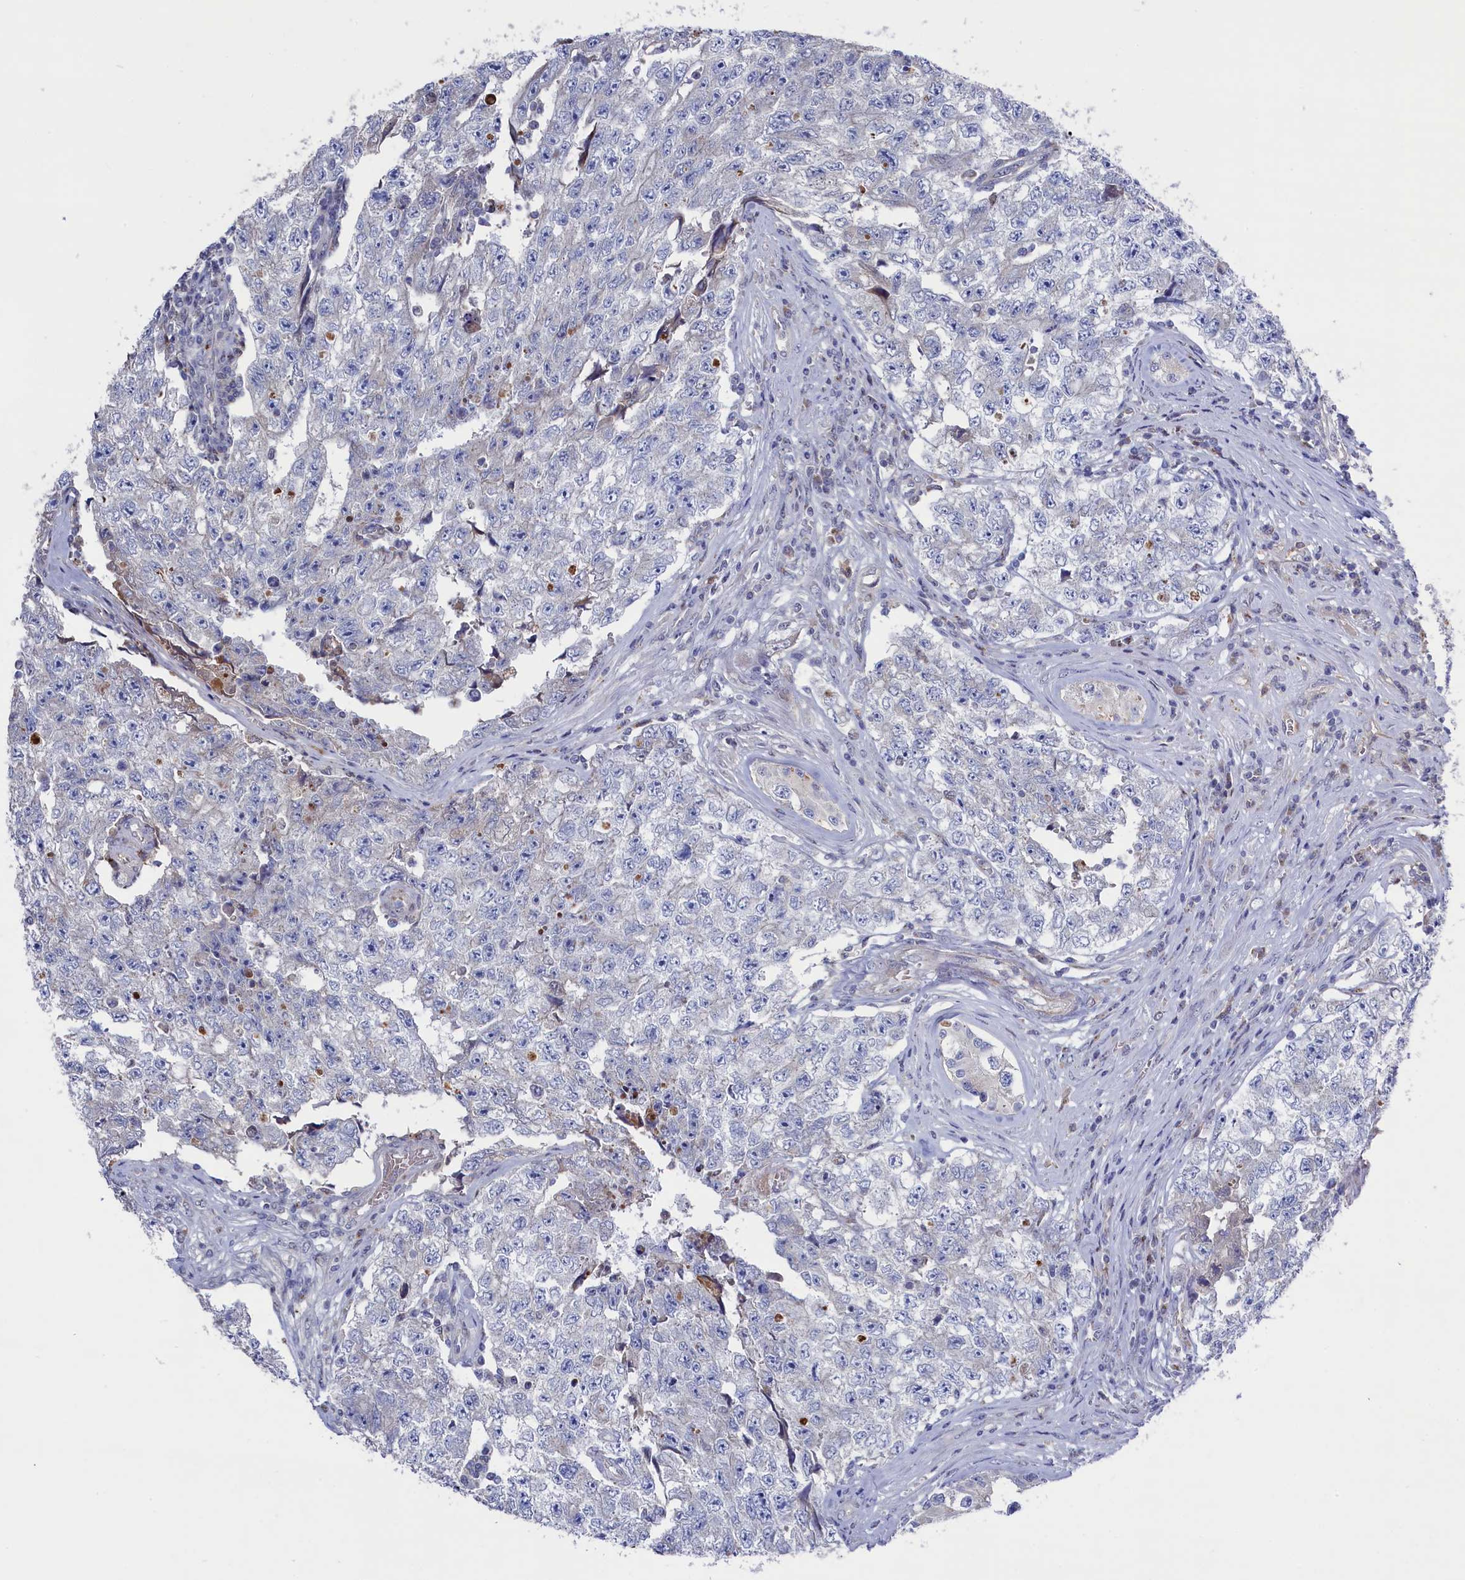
{"staining": {"intensity": "negative", "quantity": "none", "location": "none"}, "tissue": "testis cancer", "cell_type": "Tumor cells", "image_type": "cancer", "snomed": [{"axis": "morphology", "description": "Carcinoma, Embryonal, NOS"}, {"axis": "topography", "description": "Testis"}], "caption": "Photomicrograph shows no protein expression in tumor cells of testis embryonal carcinoma tissue.", "gene": "GPR108", "patient": {"sex": "male", "age": 17}}